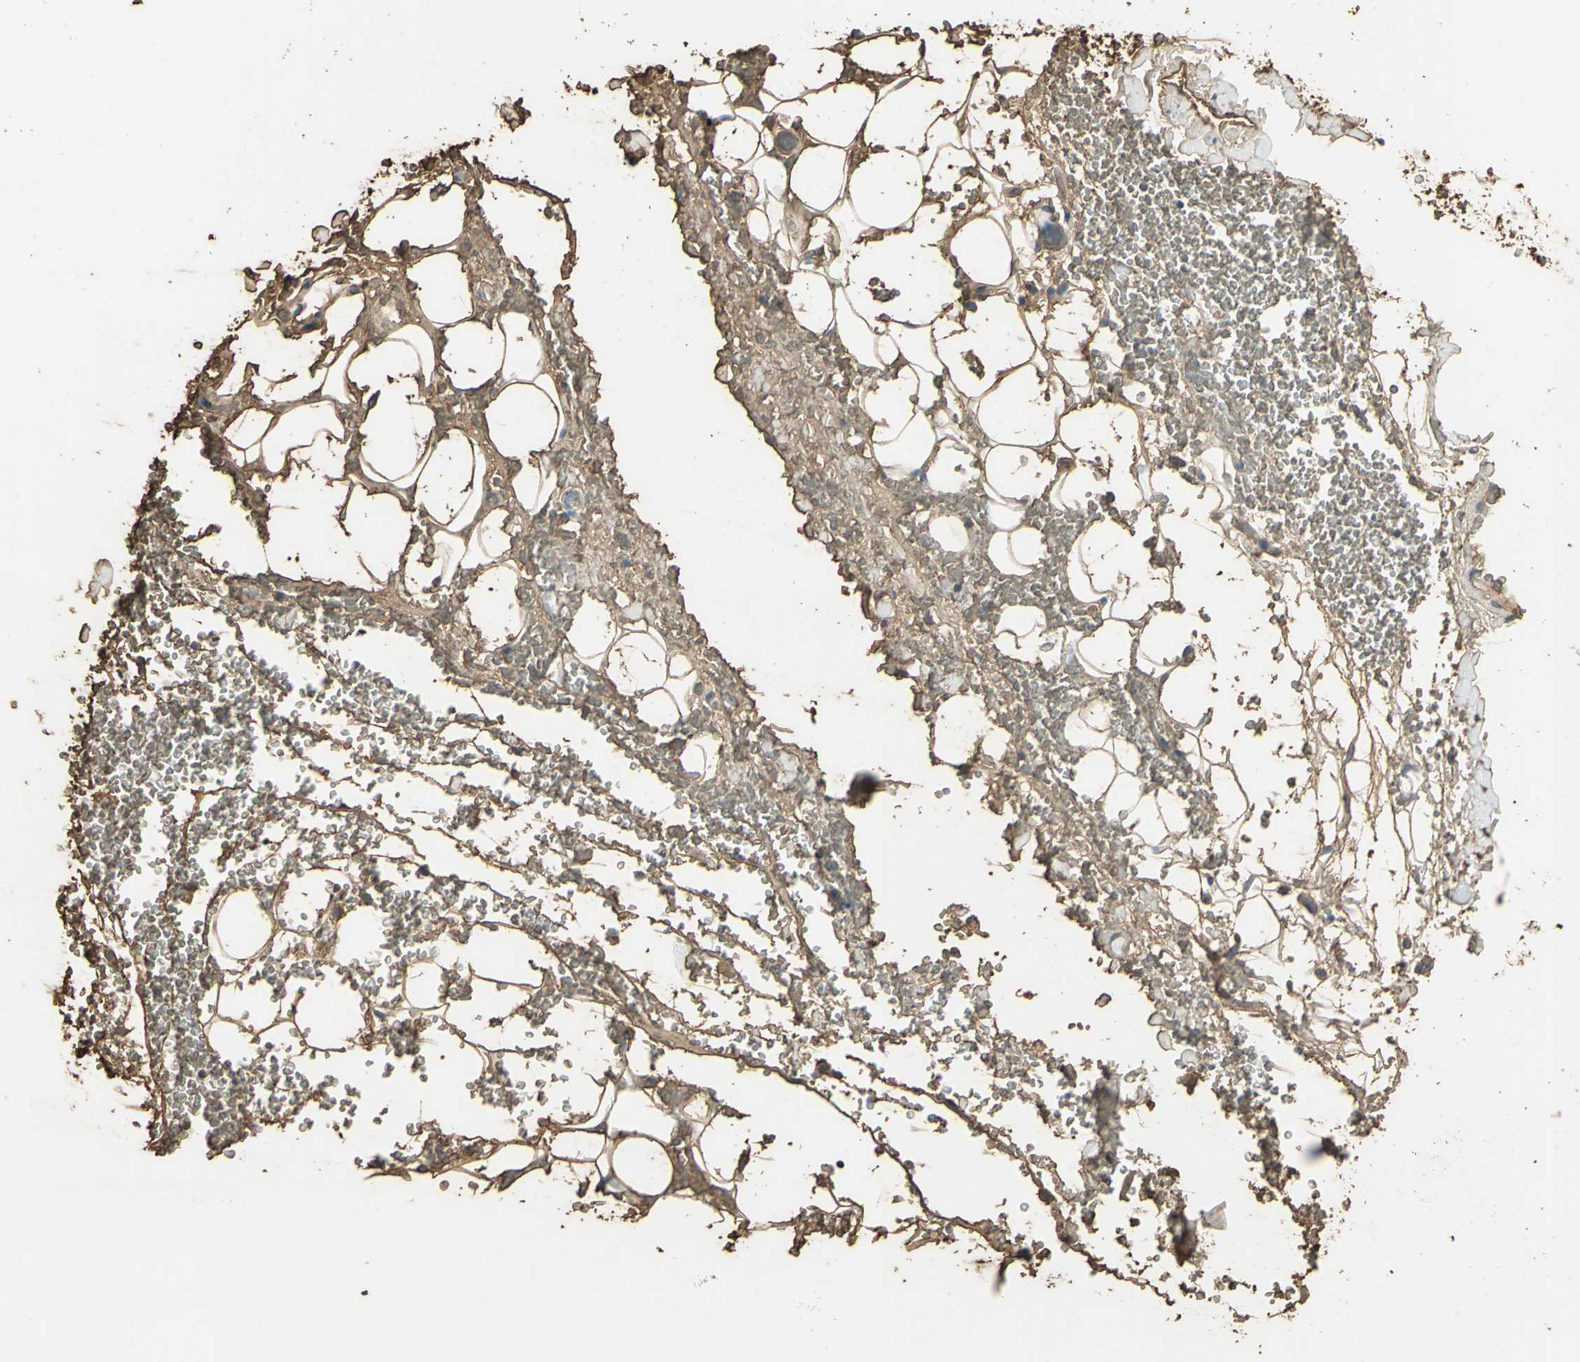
{"staining": {"intensity": "moderate", "quantity": "25%-75%", "location": "cytoplasmic/membranous"}, "tissue": "adipose tissue", "cell_type": "Adipocytes", "image_type": "normal", "snomed": [{"axis": "morphology", "description": "Normal tissue, NOS"}, {"axis": "morphology", "description": "Inflammation, NOS"}, {"axis": "topography", "description": "Breast"}], "caption": "IHC of unremarkable adipose tissue exhibits medium levels of moderate cytoplasmic/membranous positivity in approximately 25%-75% of adipocytes.", "gene": "DDAH1", "patient": {"sex": "female", "age": 65}}